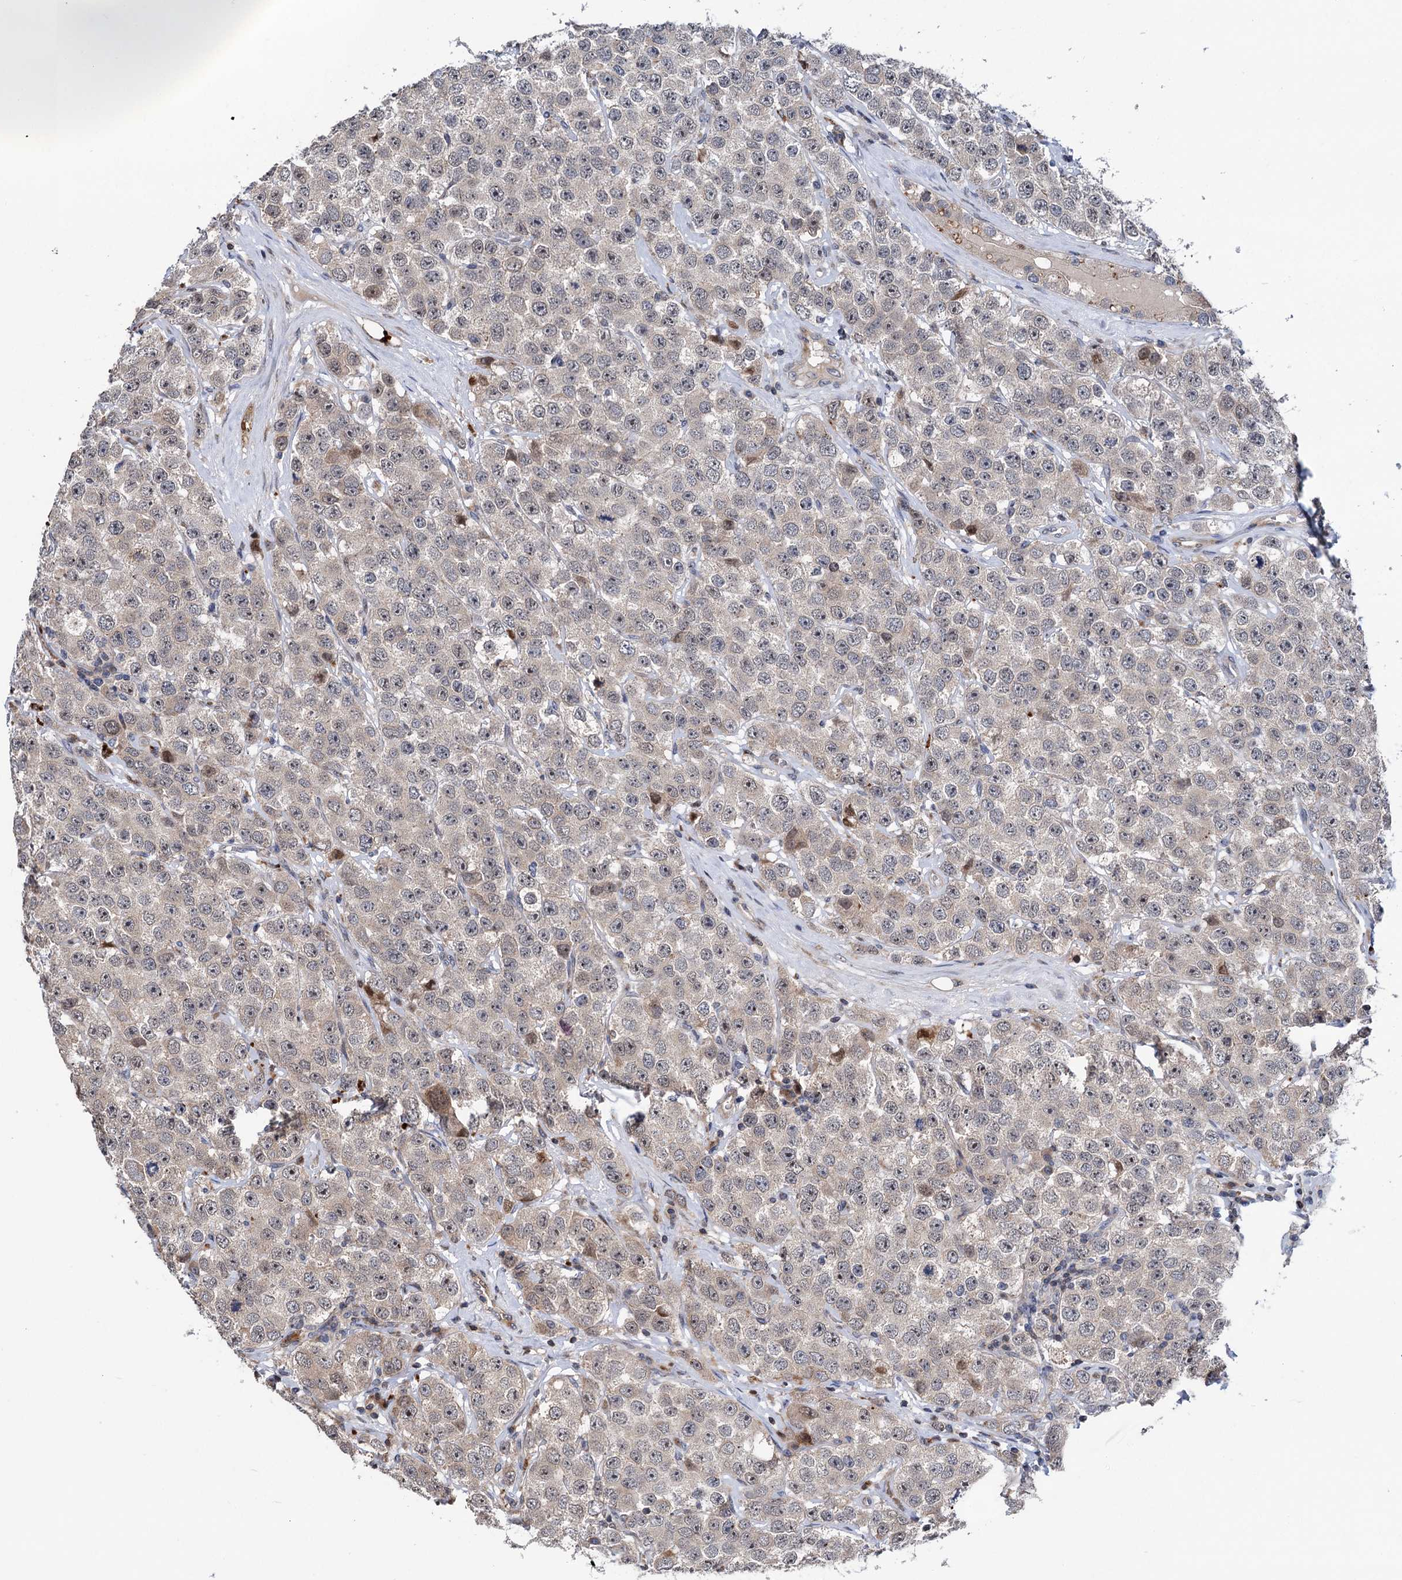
{"staining": {"intensity": "weak", "quantity": "<25%", "location": "cytoplasmic/membranous"}, "tissue": "testis cancer", "cell_type": "Tumor cells", "image_type": "cancer", "snomed": [{"axis": "morphology", "description": "Seminoma, NOS"}, {"axis": "topography", "description": "Testis"}], "caption": "The IHC image has no significant expression in tumor cells of testis cancer tissue.", "gene": "UBR1", "patient": {"sex": "male", "age": 28}}